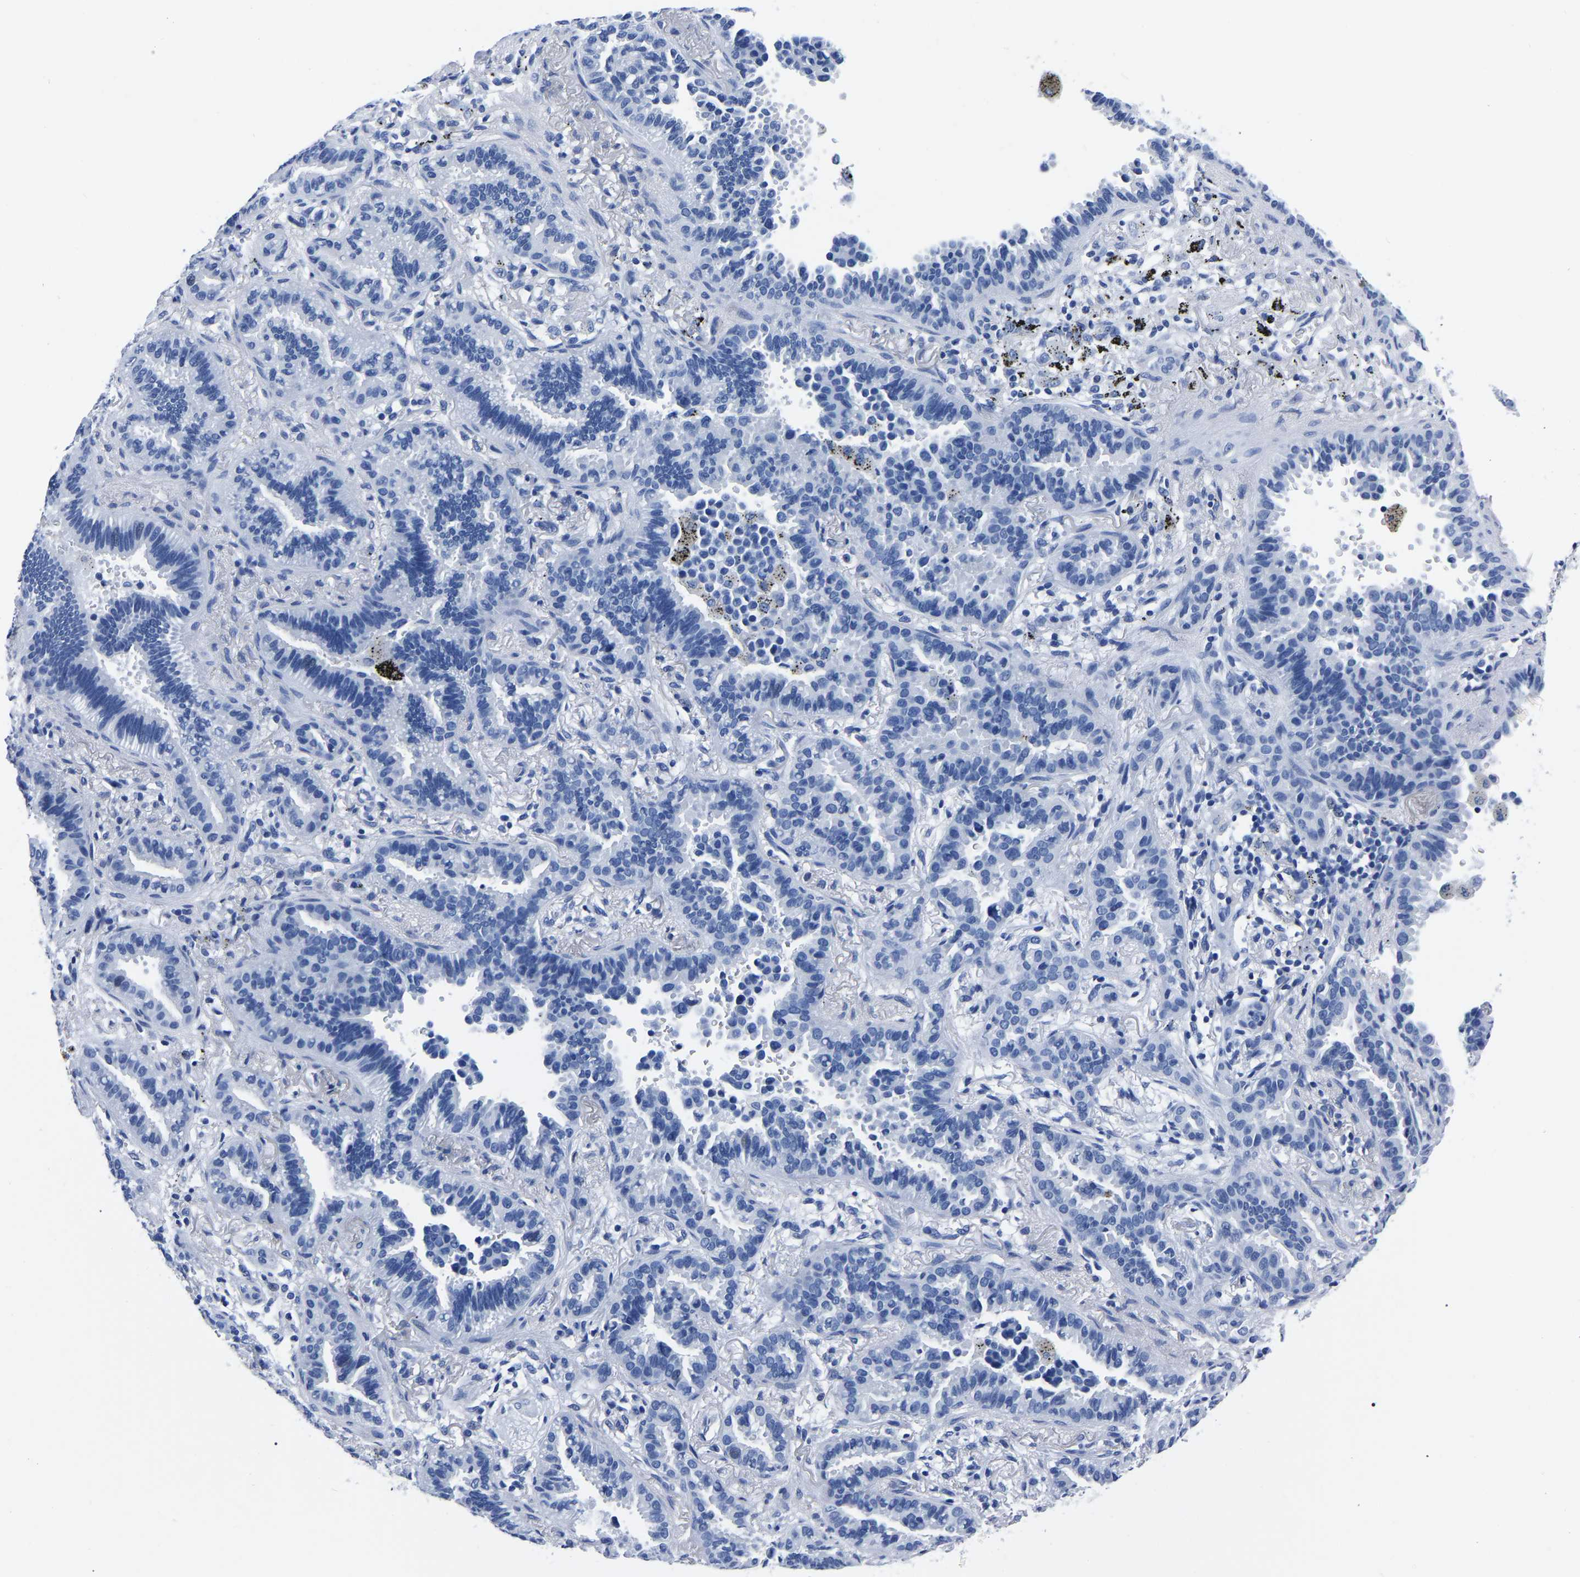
{"staining": {"intensity": "negative", "quantity": "none", "location": "none"}, "tissue": "lung cancer", "cell_type": "Tumor cells", "image_type": "cancer", "snomed": [{"axis": "morphology", "description": "Normal tissue, NOS"}, {"axis": "morphology", "description": "Adenocarcinoma, NOS"}, {"axis": "topography", "description": "Lung"}], "caption": "This is a image of IHC staining of lung cancer, which shows no staining in tumor cells.", "gene": "IMPG2", "patient": {"sex": "male", "age": 59}}